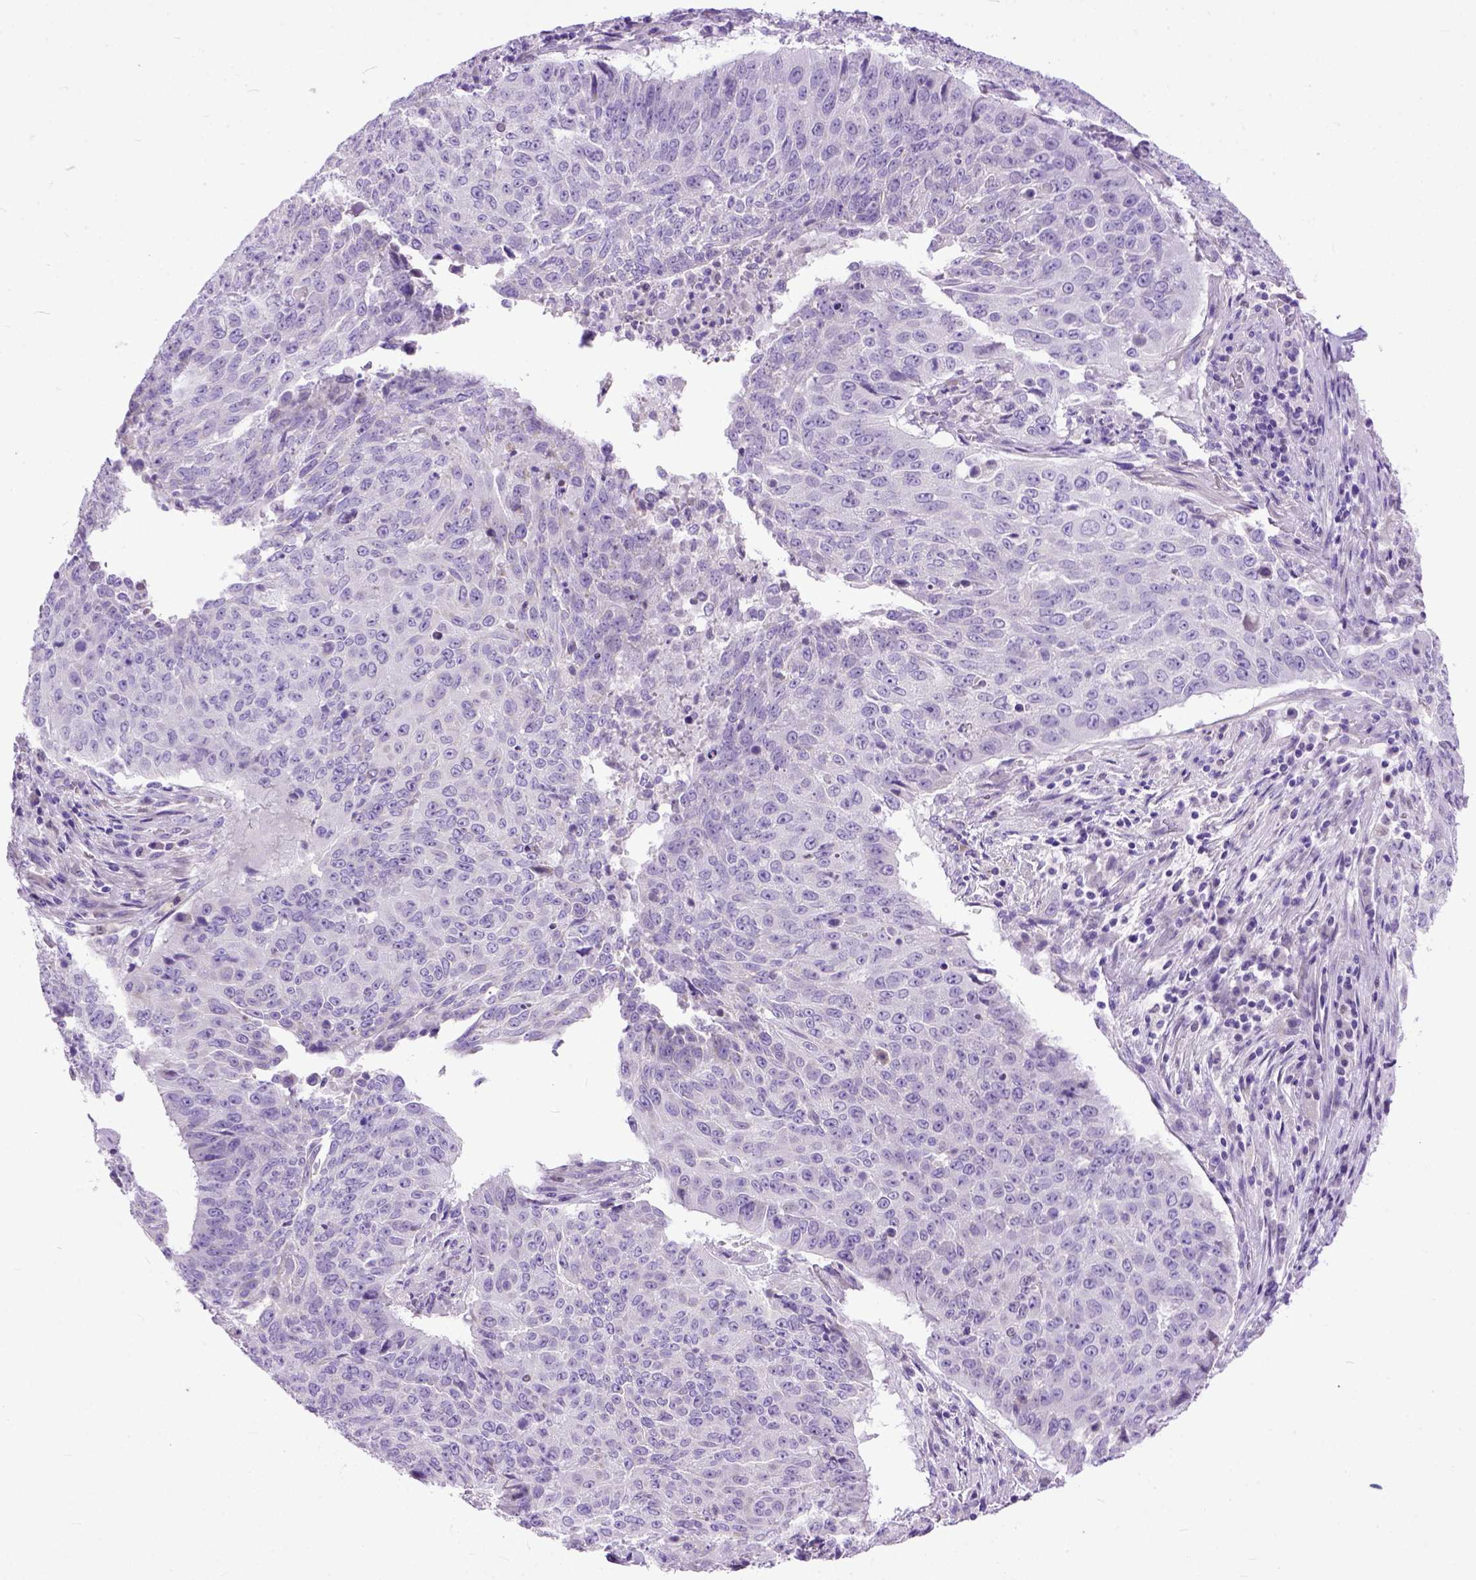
{"staining": {"intensity": "negative", "quantity": "none", "location": "none"}, "tissue": "lung cancer", "cell_type": "Tumor cells", "image_type": "cancer", "snomed": [{"axis": "morphology", "description": "Normal tissue, NOS"}, {"axis": "morphology", "description": "Squamous cell carcinoma, NOS"}, {"axis": "topography", "description": "Bronchus"}, {"axis": "topography", "description": "Lung"}], "caption": "A high-resolution micrograph shows immunohistochemistry (IHC) staining of lung squamous cell carcinoma, which reveals no significant expression in tumor cells. (DAB (3,3'-diaminobenzidine) IHC visualized using brightfield microscopy, high magnification).", "gene": "CRB1", "patient": {"sex": "male", "age": 64}}